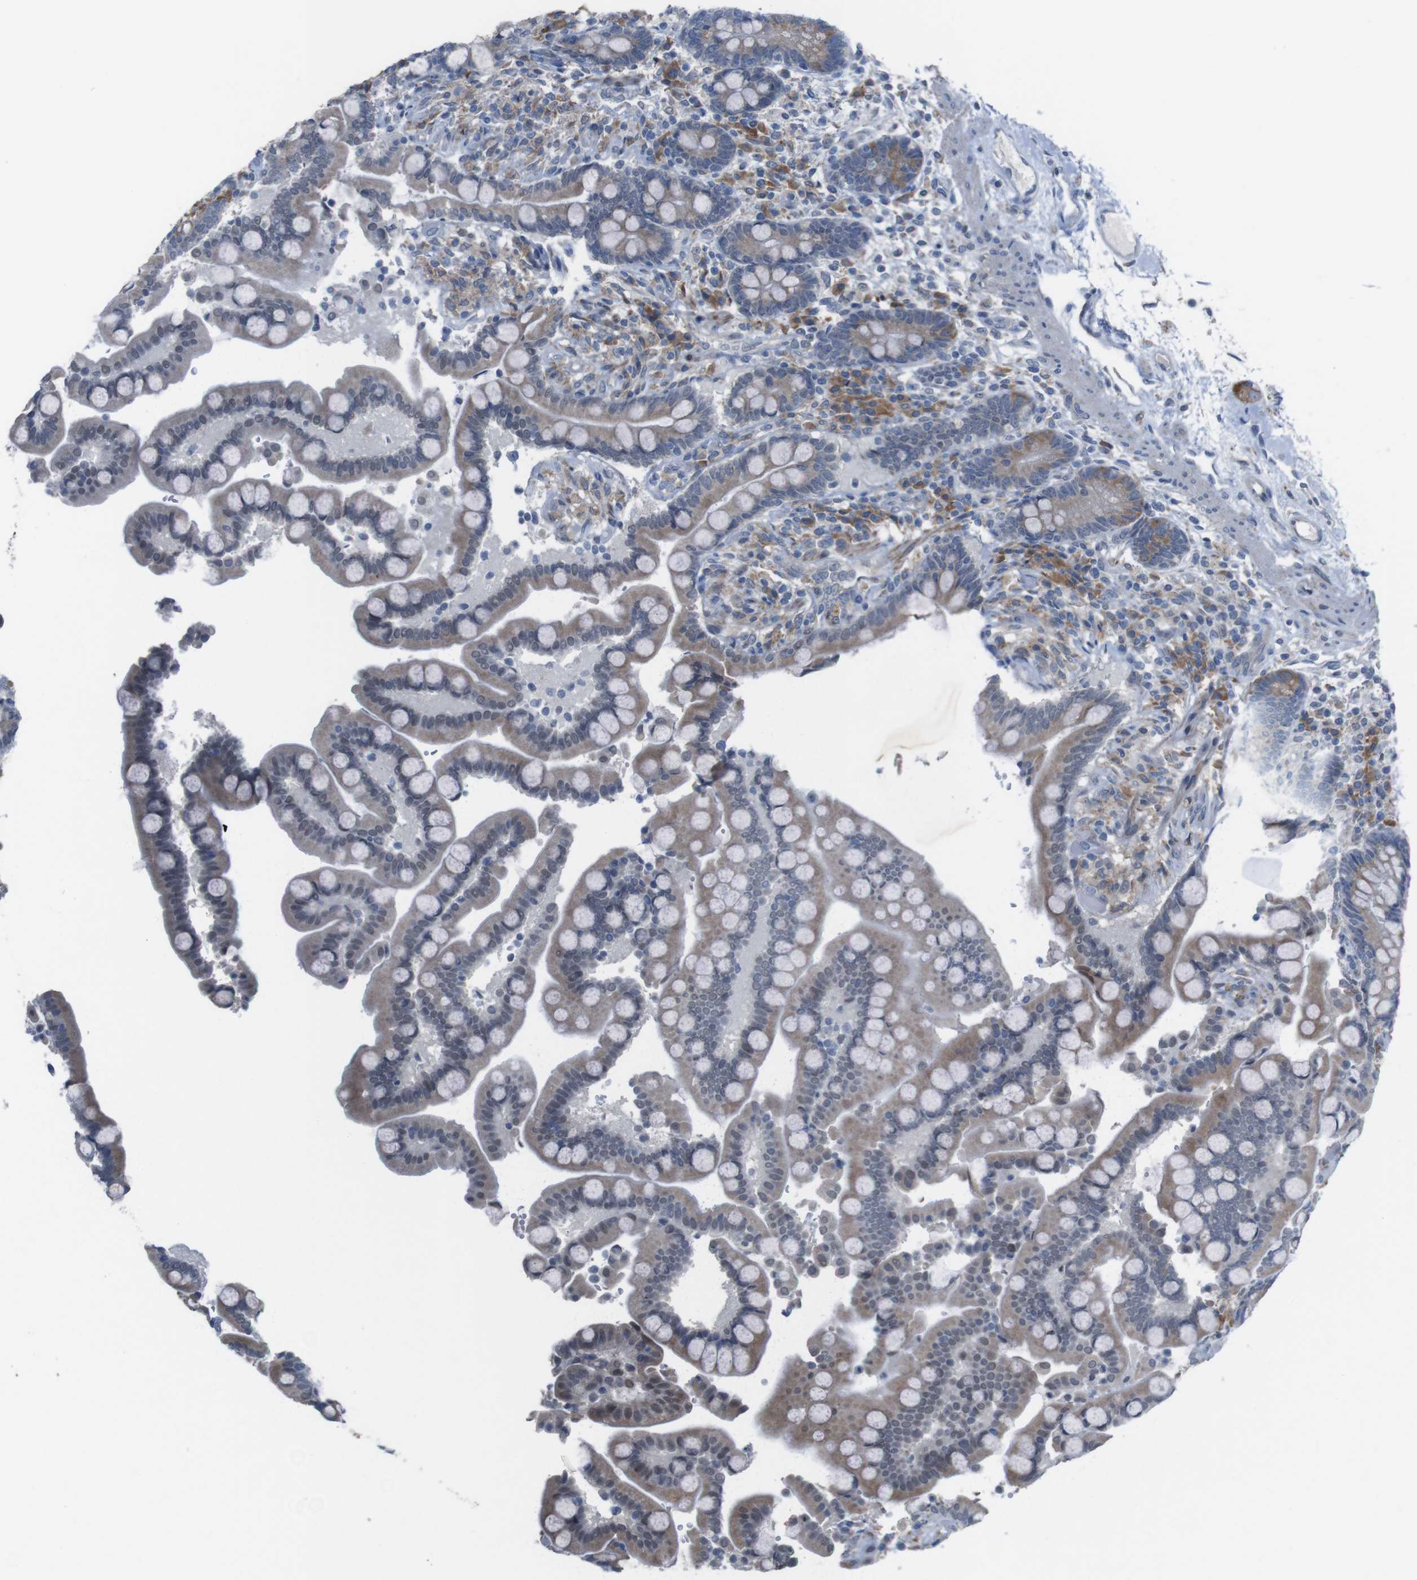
{"staining": {"intensity": "negative", "quantity": "none", "location": "none"}, "tissue": "colon", "cell_type": "Endothelial cells", "image_type": "normal", "snomed": [{"axis": "morphology", "description": "Normal tissue, NOS"}, {"axis": "topography", "description": "Colon"}], "caption": "DAB (3,3'-diaminobenzidine) immunohistochemical staining of unremarkable colon exhibits no significant positivity in endothelial cells.", "gene": "CDH22", "patient": {"sex": "male", "age": 73}}